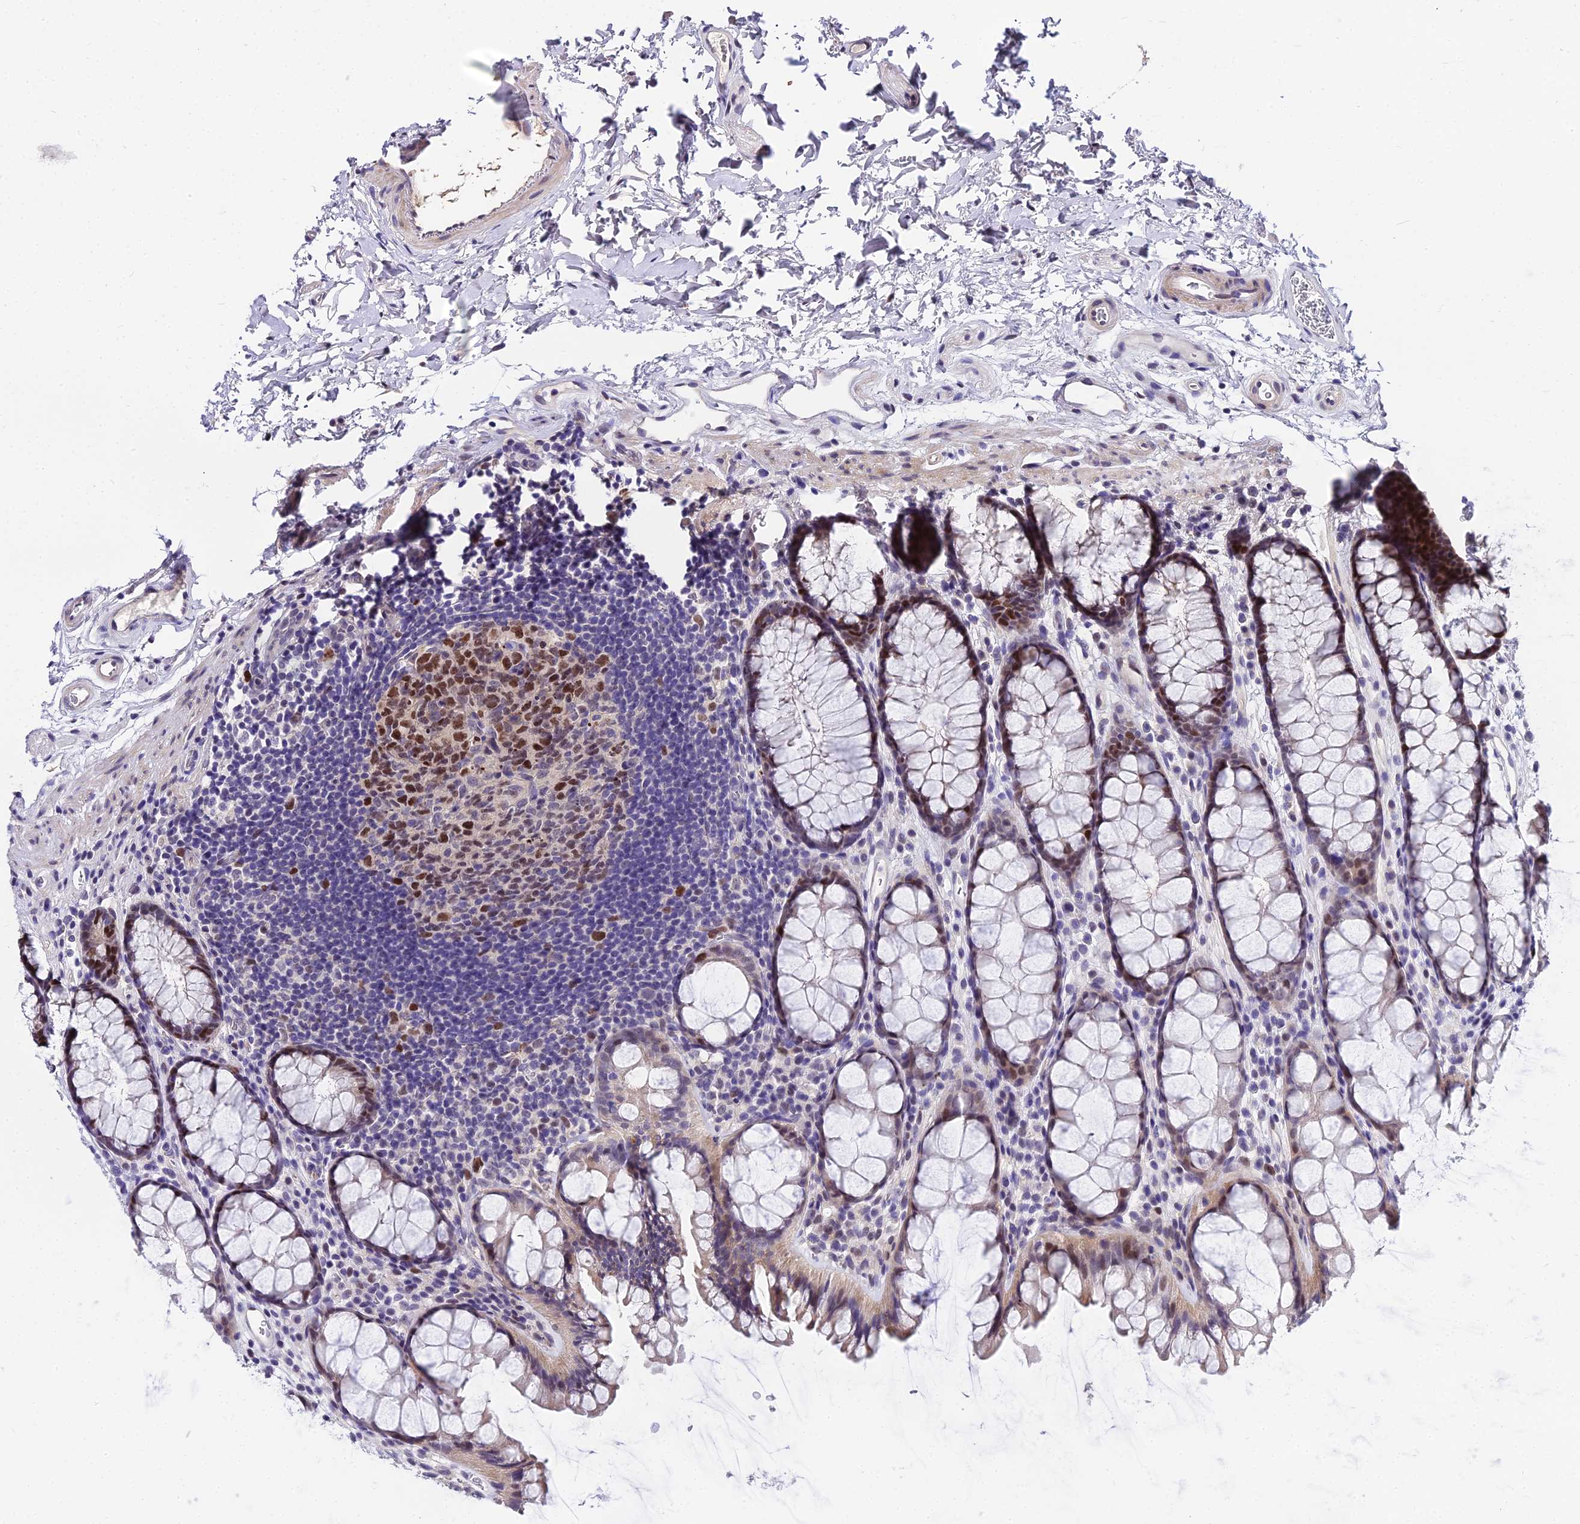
{"staining": {"intensity": "negative", "quantity": "none", "location": "none"}, "tissue": "colon", "cell_type": "Endothelial cells", "image_type": "normal", "snomed": [{"axis": "morphology", "description": "Normal tissue, NOS"}, {"axis": "topography", "description": "Colon"}], "caption": "Immunohistochemistry (IHC) photomicrograph of normal human colon stained for a protein (brown), which shows no staining in endothelial cells. The staining was performed using DAB (3,3'-diaminobenzidine) to visualize the protein expression in brown, while the nuclei were stained in blue with hematoxylin (Magnification: 20x).", "gene": "TRIML2", "patient": {"sex": "female", "age": 82}}